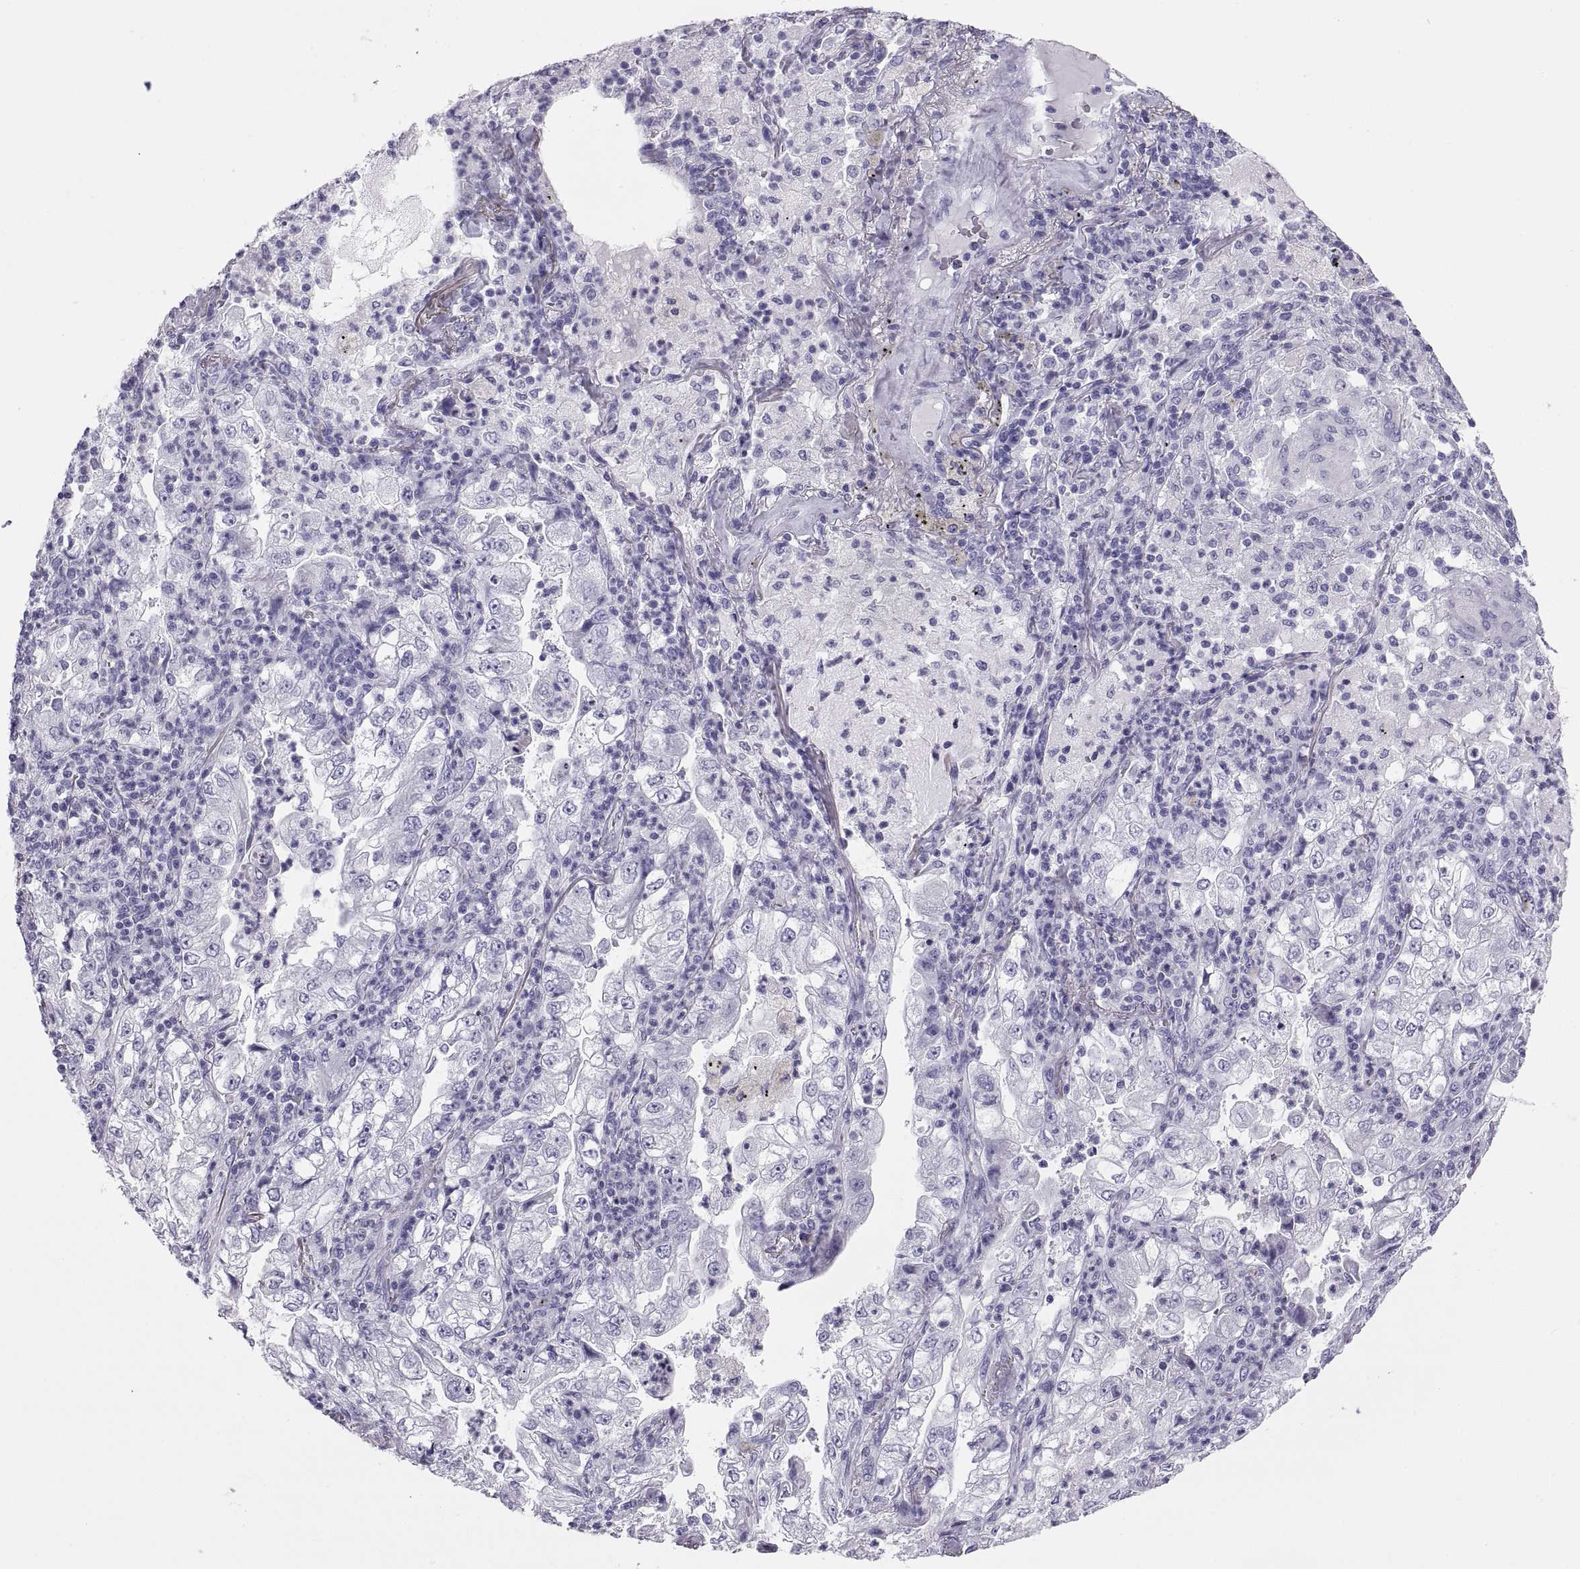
{"staining": {"intensity": "negative", "quantity": "none", "location": "none"}, "tissue": "lung cancer", "cell_type": "Tumor cells", "image_type": "cancer", "snomed": [{"axis": "morphology", "description": "Adenocarcinoma, NOS"}, {"axis": "topography", "description": "Lung"}], "caption": "Adenocarcinoma (lung) stained for a protein using IHC exhibits no expression tumor cells.", "gene": "PAX2", "patient": {"sex": "female", "age": 73}}